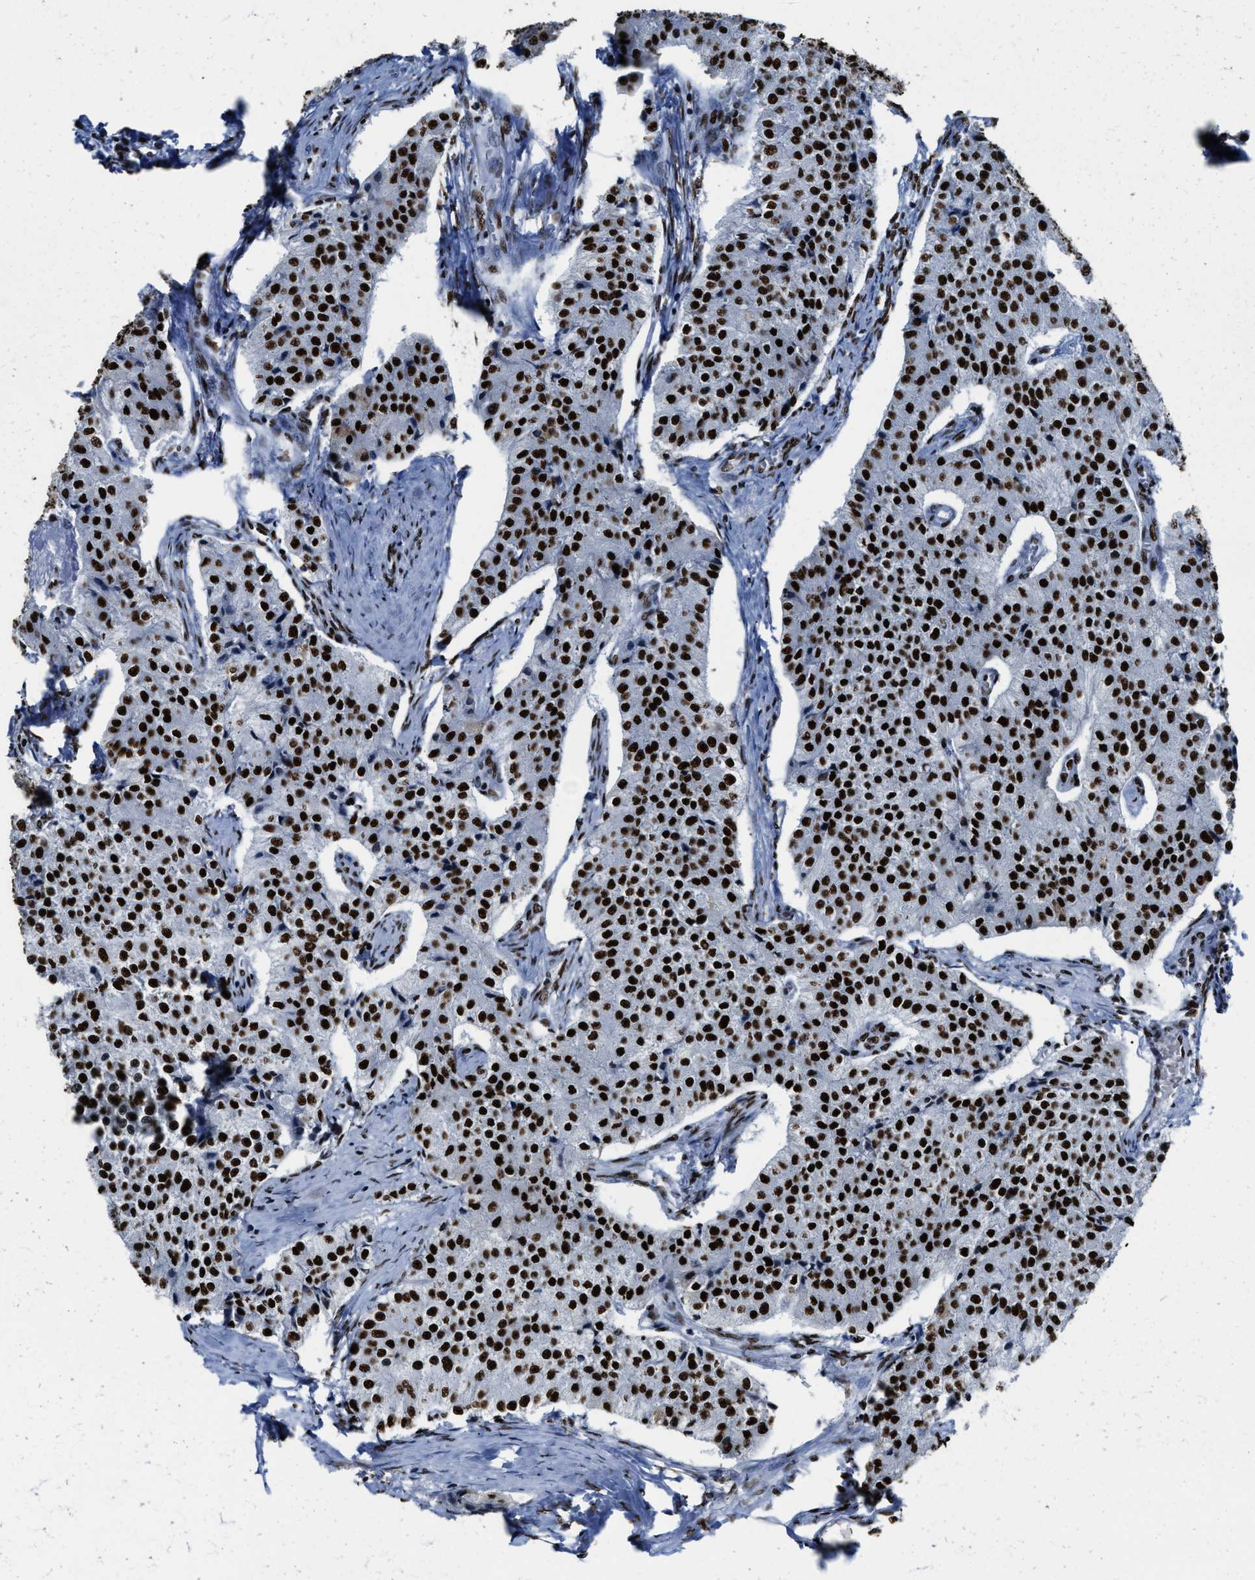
{"staining": {"intensity": "strong", "quantity": ">75%", "location": "nuclear"}, "tissue": "carcinoid", "cell_type": "Tumor cells", "image_type": "cancer", "snomed": [{"axis": "morphology", "description": "Carcinoid, malignant, NOS"}, {"axis": "topography", "description": "Colon"}], "caption": "Immunohistochemistry (DAB) staining of carcinoid (malignant) shows strong nuclear protein expression in approximately >75% of tumor cells.", "gene": "SMARCC2", "patient": {"sex": "female", "age": 52}}